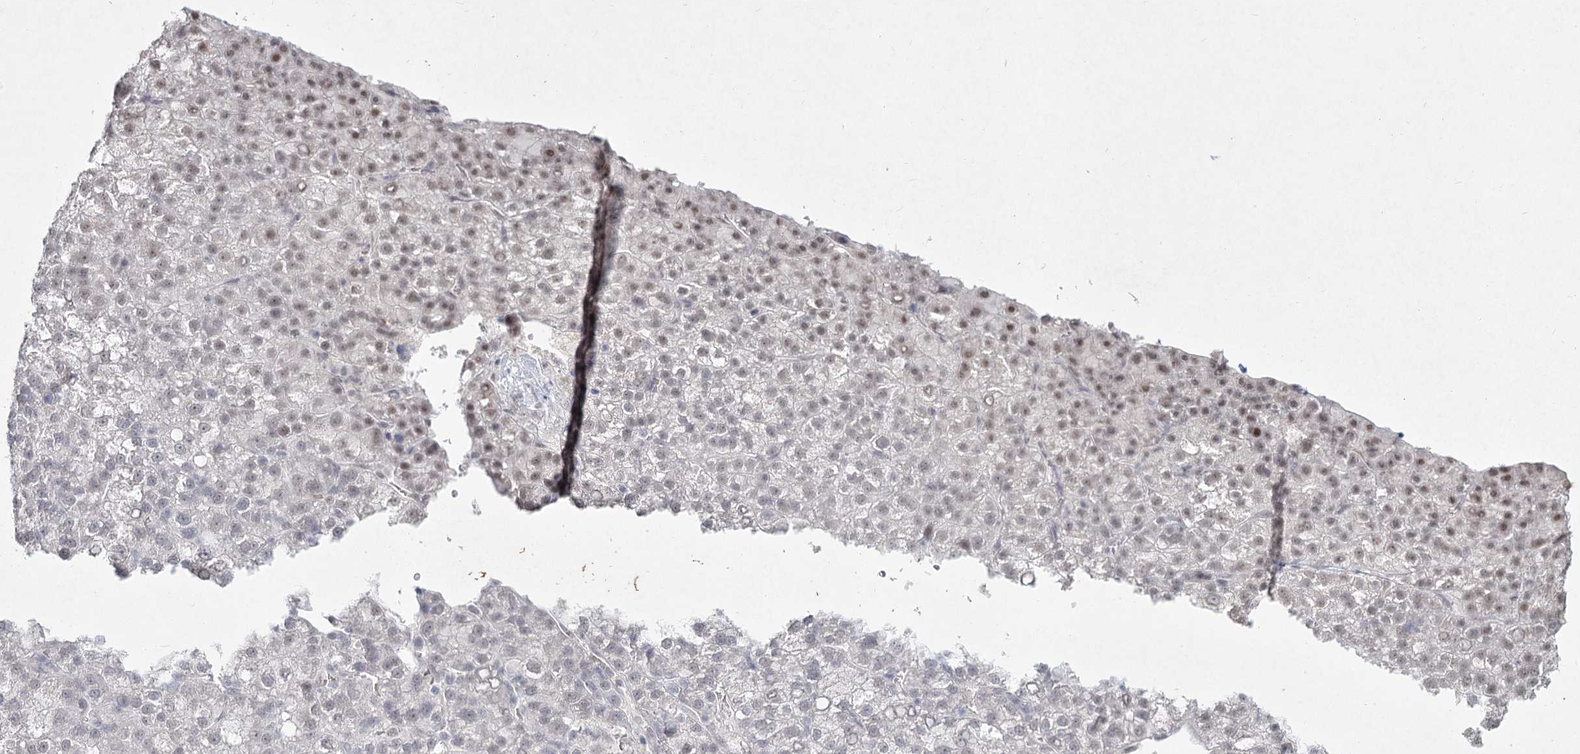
{"staining": {"intensity": "weak", "quantity": "<25%", "location": "nuclear"}, "tissue": "liver cancer", "cell_type": "Tumor cells", "image_type": "cancer", "snomed": [{"axis": "morphology", "description": "Carcinoma, Hepatocellular, NOS"}, {"axis": "topography", "description": "Liver"}], "caption": "Tumor cells are negative for brown protein staining in liver cancer.", "gene": "LY6G5C", "patient": {"sex": "female", "age": 58}}